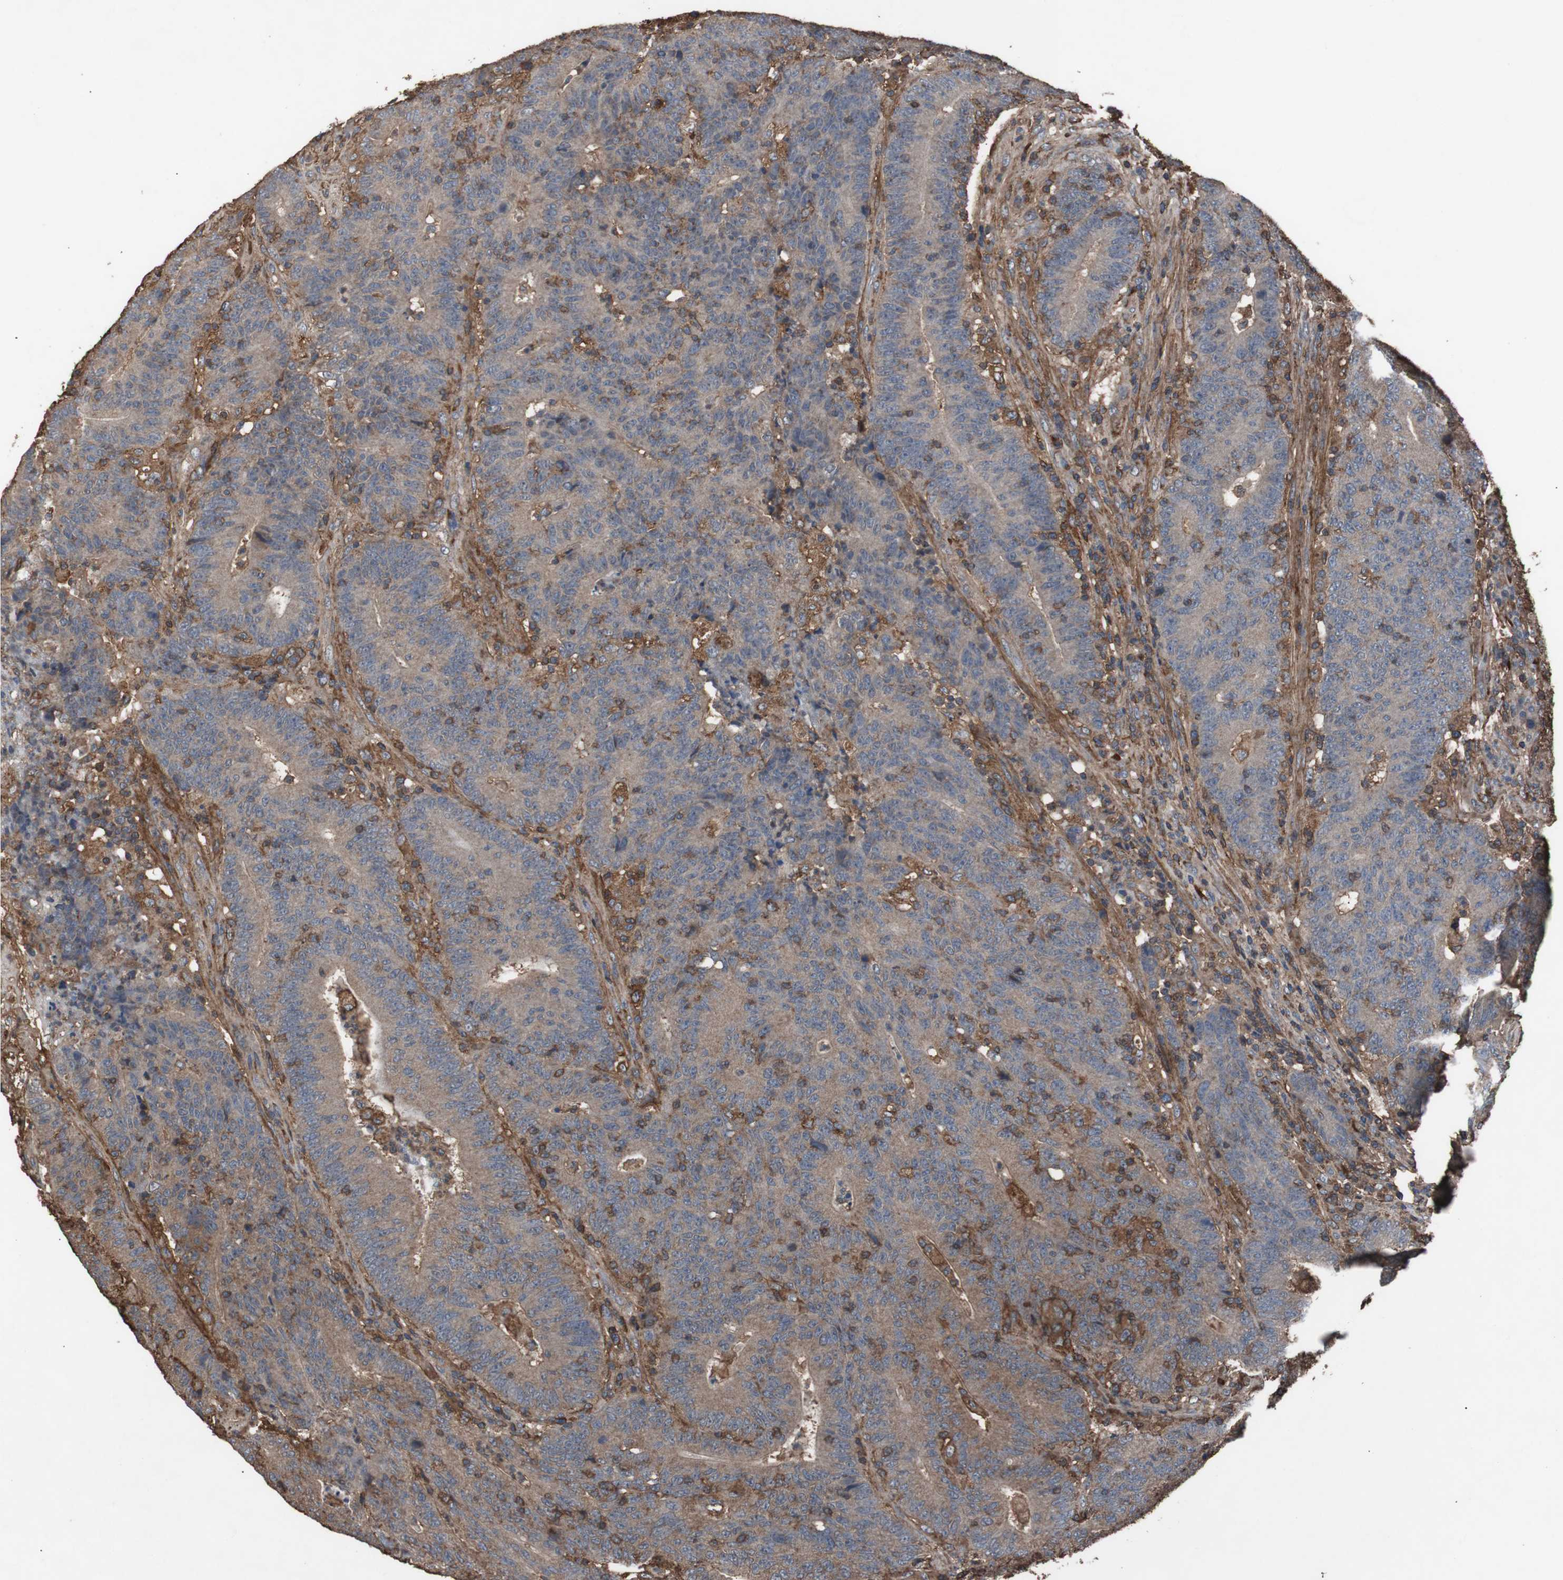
{"staining": {"intensity": "weak", "quantity": ">75%", "location": "cytoplasmic/membranous"}, "tissue": "colorectal cancer", "cell_type": "Tumor cells", "image_type": "cancer", "snomed": [{"axis": "morphology", "description": "Normal tissue, NOS"}, {"axis": "morphology", "description": "Adenocarcinoma, NOS"}, {"axis": "topography", "description": "Colon"}], "caption": "A photomicrograph showing weak cytoplasmic/membranous staining in approximately >75% of tumor cells in colorectal adenocarcinoma, as visualized by brown immunohistochemical staining.", "gene": "COL6A2", "patient": {"sex": "female", "age": 75}}